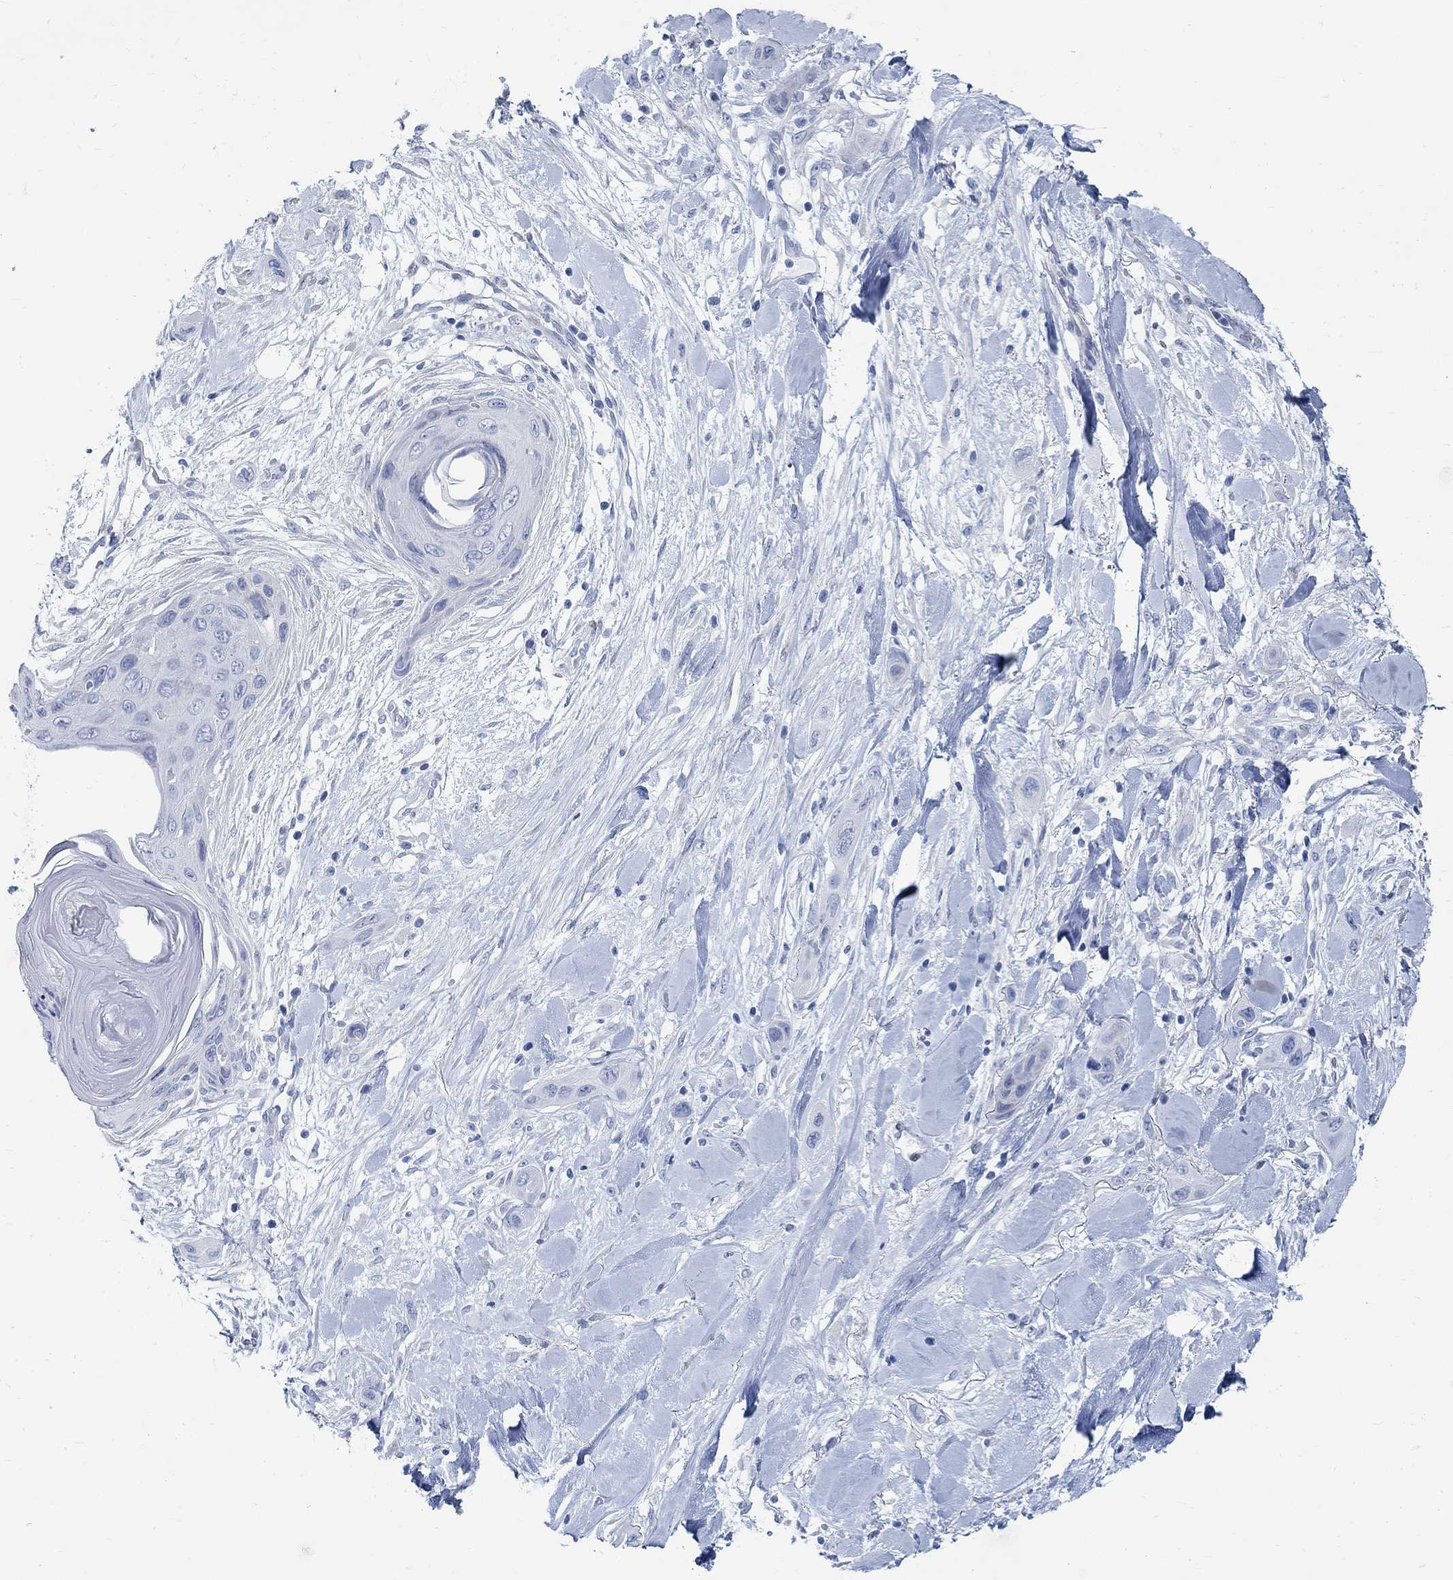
{"staining": {"intensity": "negative", "quantity": "none", "location": "none"}, "tissue": "skin cancer", "cell_type": "Tumor cells", "image_type": "cancer", "snomed": [{"axis": "morphology", "description": "Squamous cell carcinoma, NOS"}, {"axis": "topography", "description": "Skin"}], "caption": "Immunohistochemical staining of human skin cancer reveals no significant staining in tumor cells. (Stains: DAB (3,3'-diaminobenzidine) immunohistochemistry with hematoxylin counter stain, Microscopy: brightfield microscopy at high magnification).", "gene": "RBM20", "patient": {"sex": "male", "age": 79}}